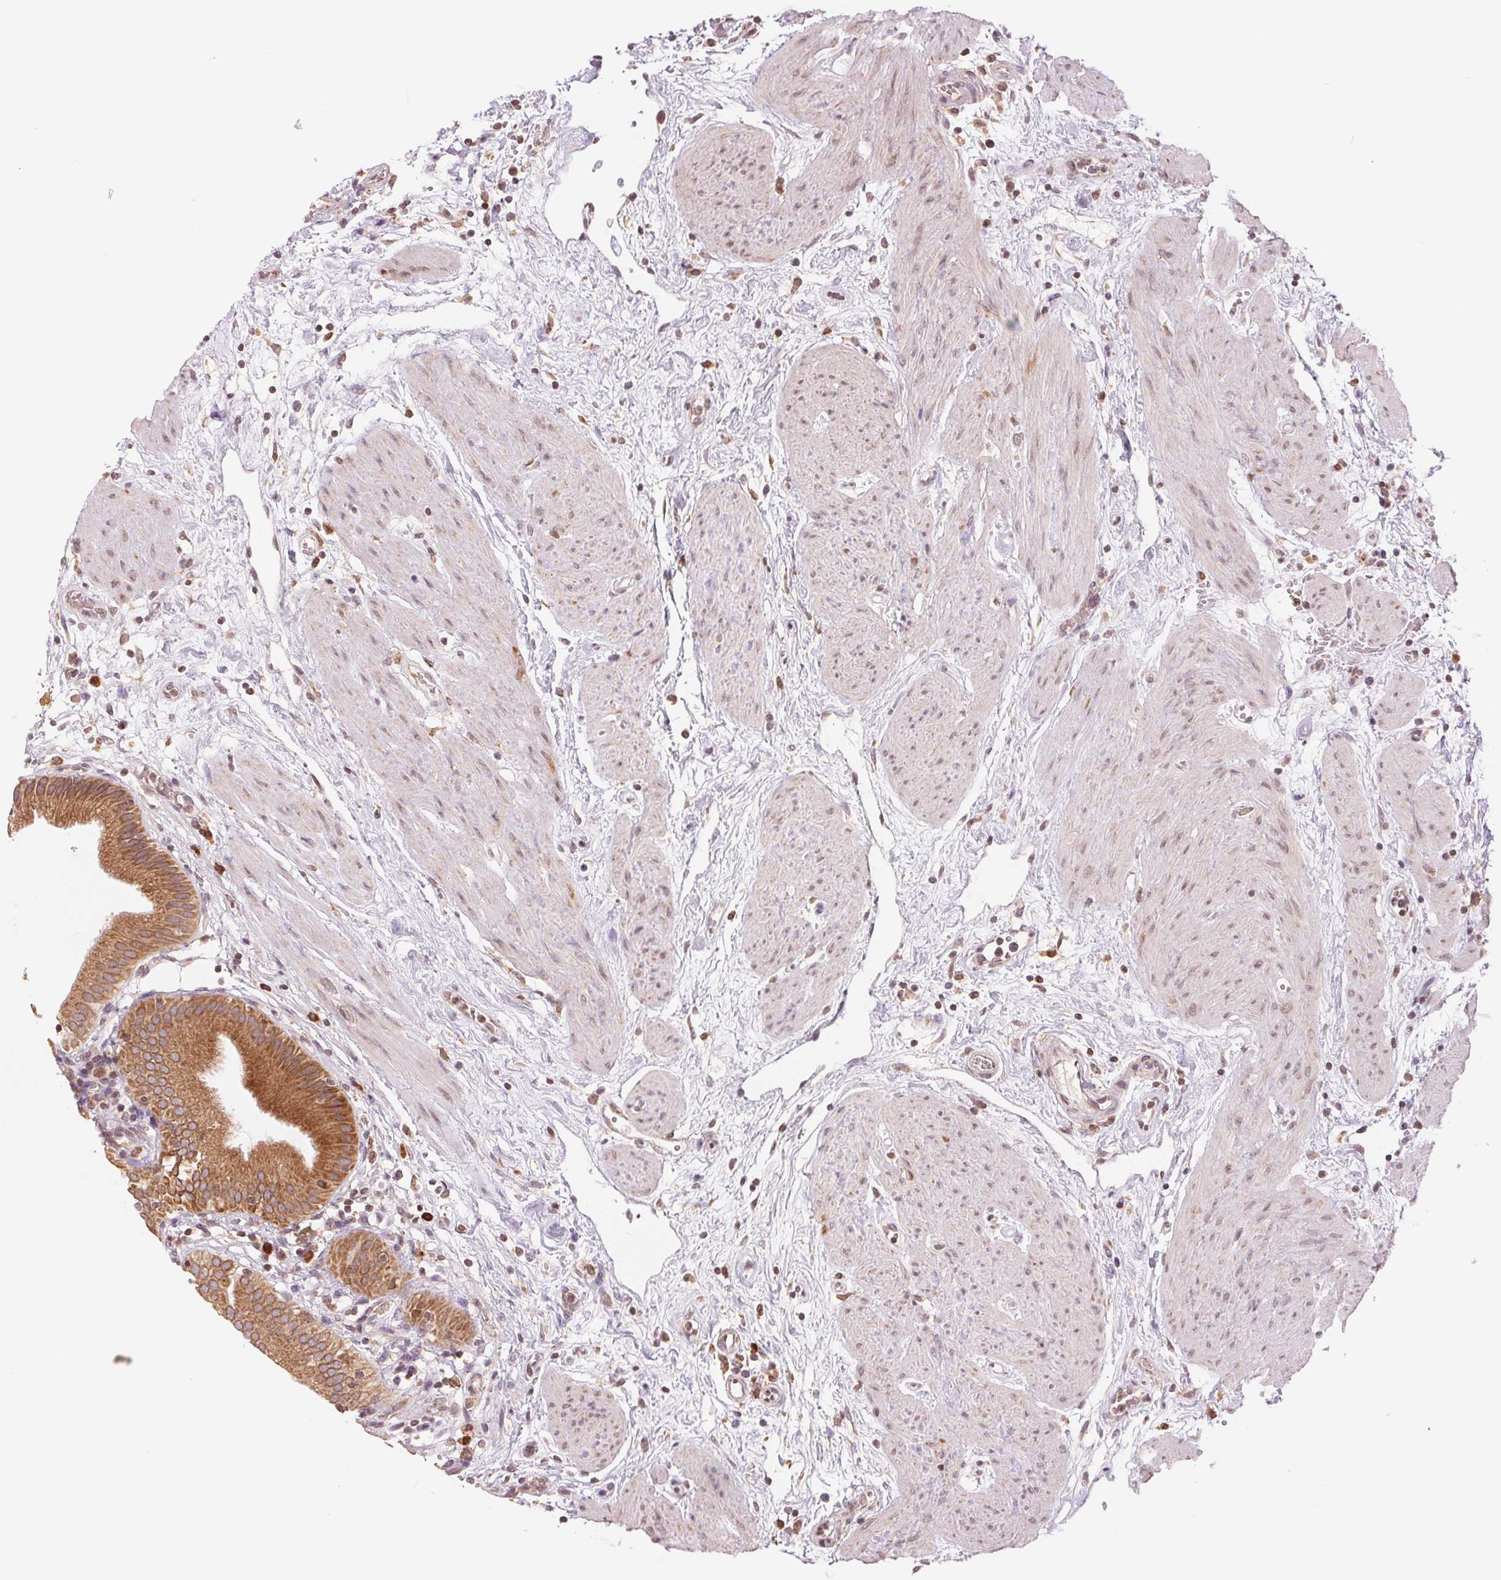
{"staining": {"intensity": "moderate", "quantity": ">75%", "location": "cytoplasmic/membranous"}, "tissue": "gallbladder", "cell_type": "Glandular cells", "image_type": "normal", "snomed": [{"axis": "morphology", "description": "Normal tissue, NOS"}, {"axis": "topography", "description": "Gallbladder"}], "caption": "A histopathology image of human gallbladder stained for a protein reveals moderate cytoplasmic/membranous brown staining in glandular cells.", "gene": "TECR", "patient": {"sex": "female", "age": 65}}